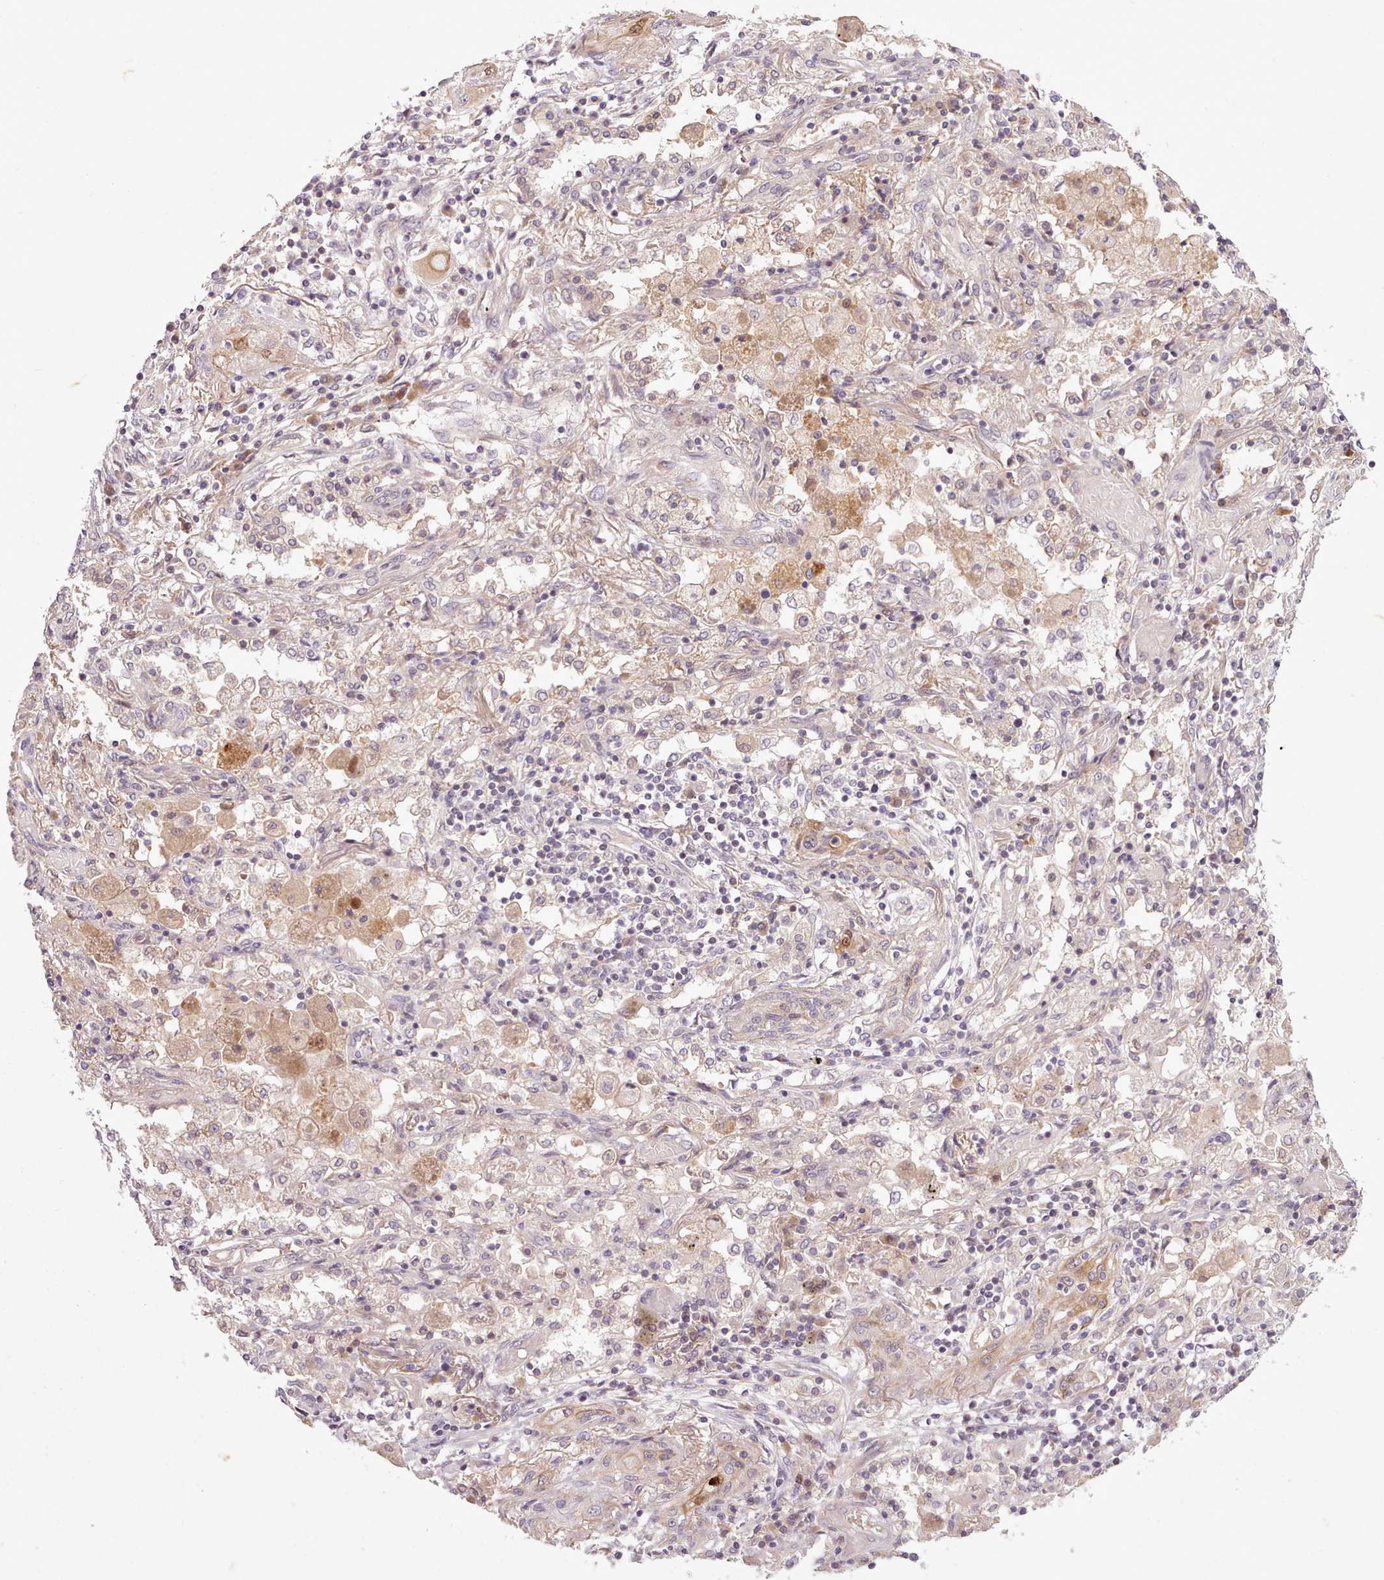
{"staining": {"intensity": "negative", "quantity": "none", "location": "none"}, "tissue": "lung cancer", "cell_type": "Tumor cells", "image_type": "cancer", "snomed": [{"axis": "morphology", "description": "Squamous cell carcinoma, NOS"}, {"axis": "topography", "description": "Lung"}], "caption": "Micrograph shows no significant protein staining in tumor cells of lung cancer. The staining is performed using DAB brown chromogen with nuclei counter-stained in using hematoxylin.", "gene": "NMRK1", "patient": {"sex": "female", "age": 47}}